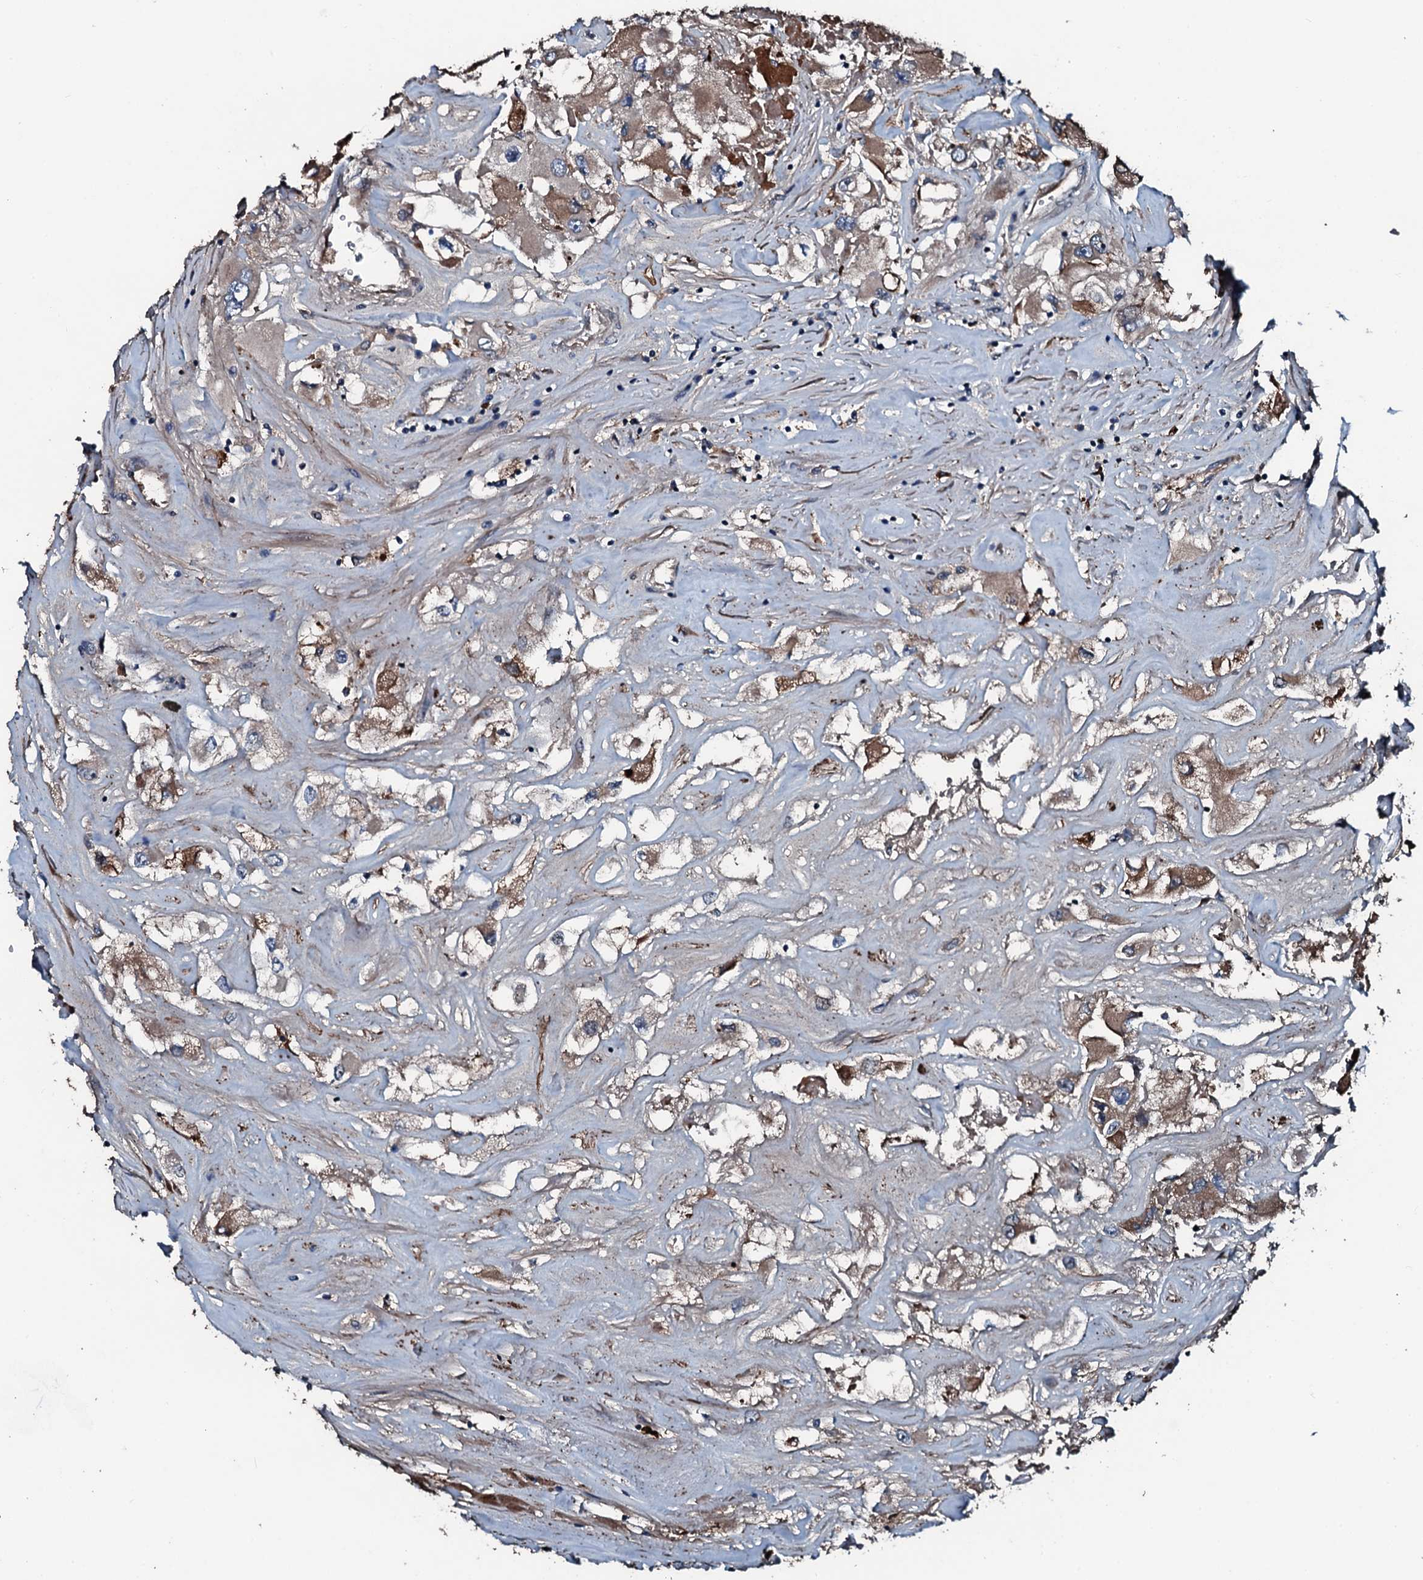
{"staining": {"intensity": "moderate", "quantity": "25%-75%", "location": "cytoplasmic/membranous"}, "tissue": "renal cancer", "cell_type": "Tumor cells", "image_type": "cancer", "snomed": [{"axis": "morphology", "description": "Adenocarcinoma, NOS"}, {"axis": "topography", "description": "Kidney"}], "caption": "Immunohistochemical staining of renal cancer demonstrates medium levels of moderate cytoplasmic/membranous staining in approximately 25%-75% of tumor cells.", "gene": "AARS1", "patient": {"sex": "female", "age": 52}}